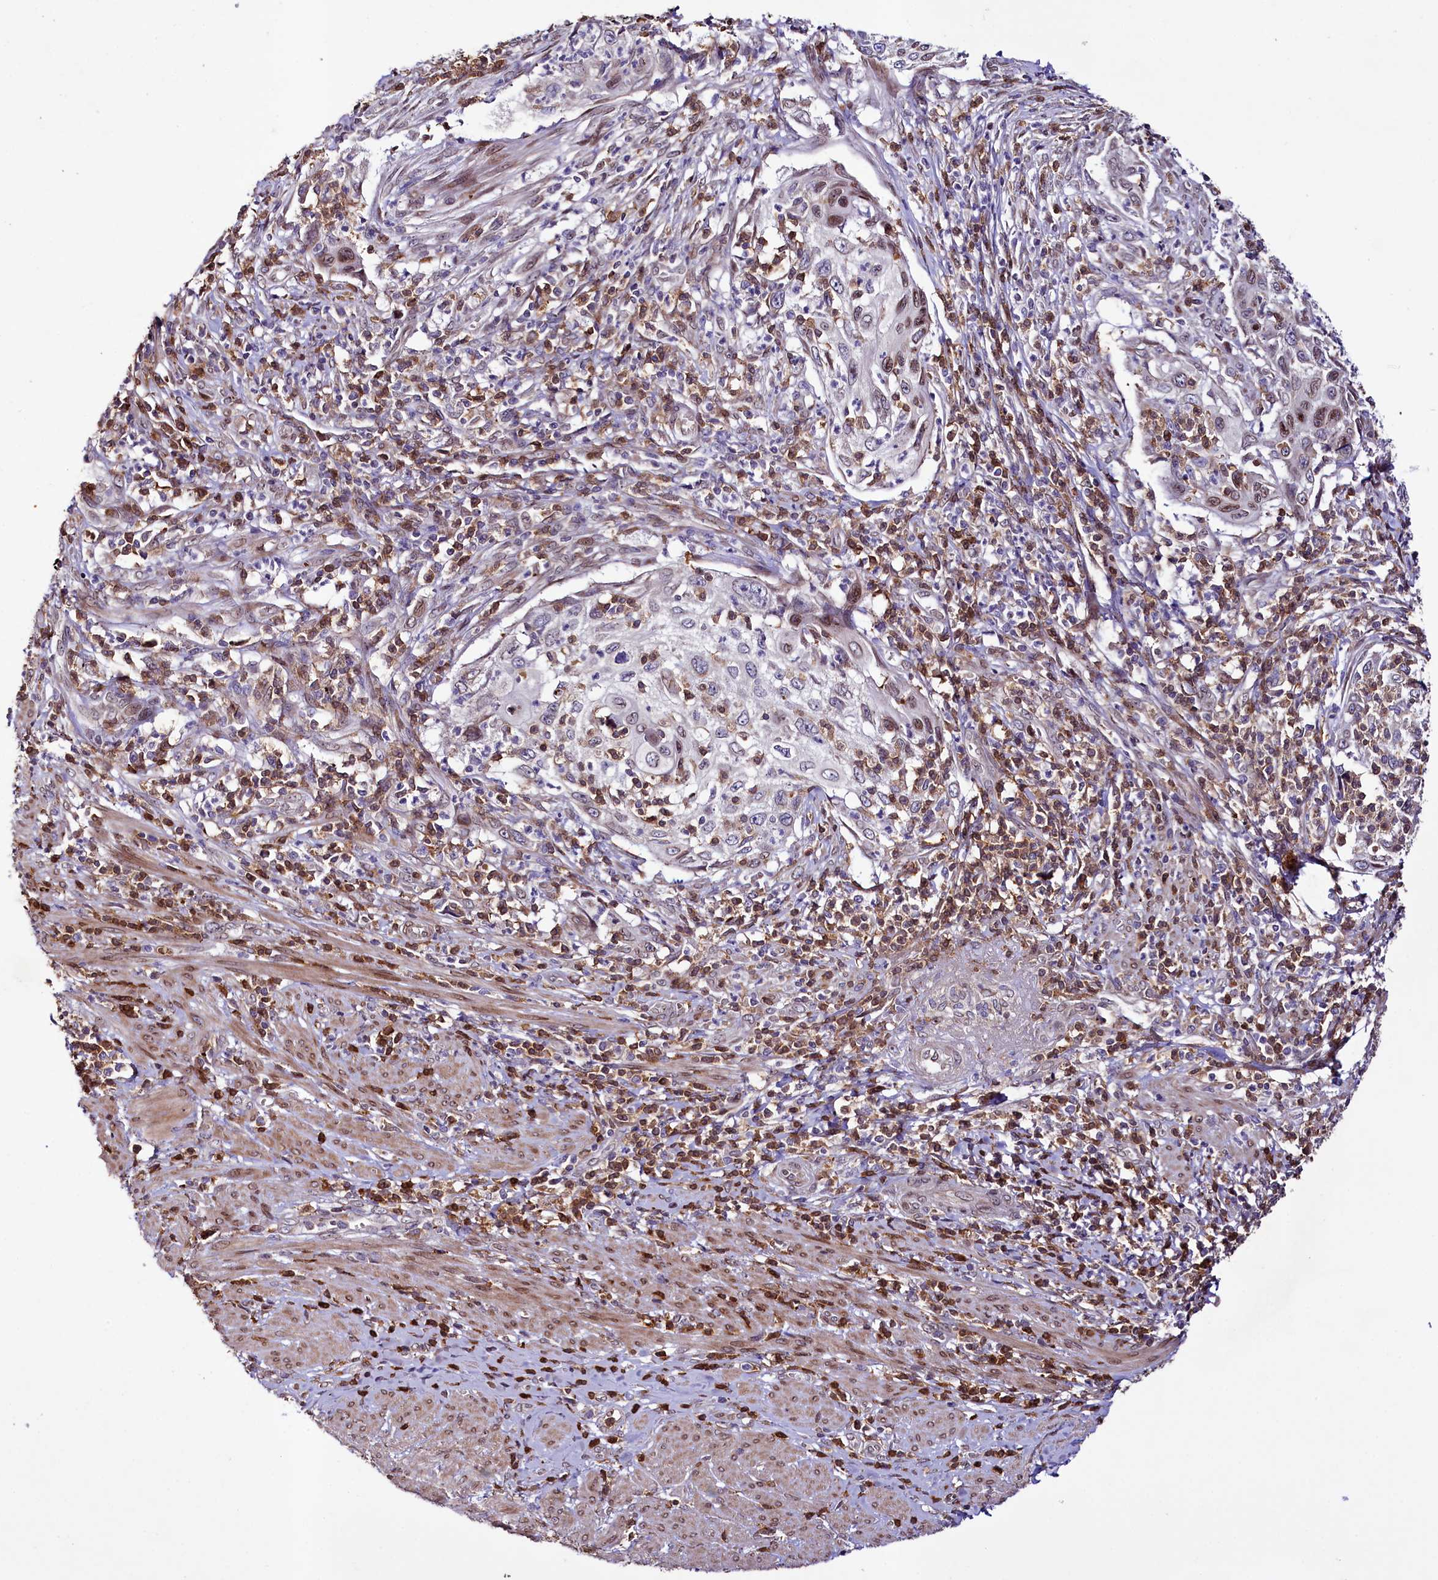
{"staining": {"intensity": "moderate", "quantity": "<25%", "location": "nuclear"}, "tissue": "cervical cancer", "cell_type": "Tumor cells", "image_type": "cancer", "snomed": [{"axis": "morphology", "description": "Squamous cell carcinoma, NOS"}, {"axis": "topography", "description": "Cervix"}], "caption": "Cervical squamous cell carcinoma tissue exhibits moderate nuclear expression in approximately <25% of tumor cells, visualized by immunohistochemistry.", "gene": "ZNF226", "patient": {"sex": "female", "age": 70}}